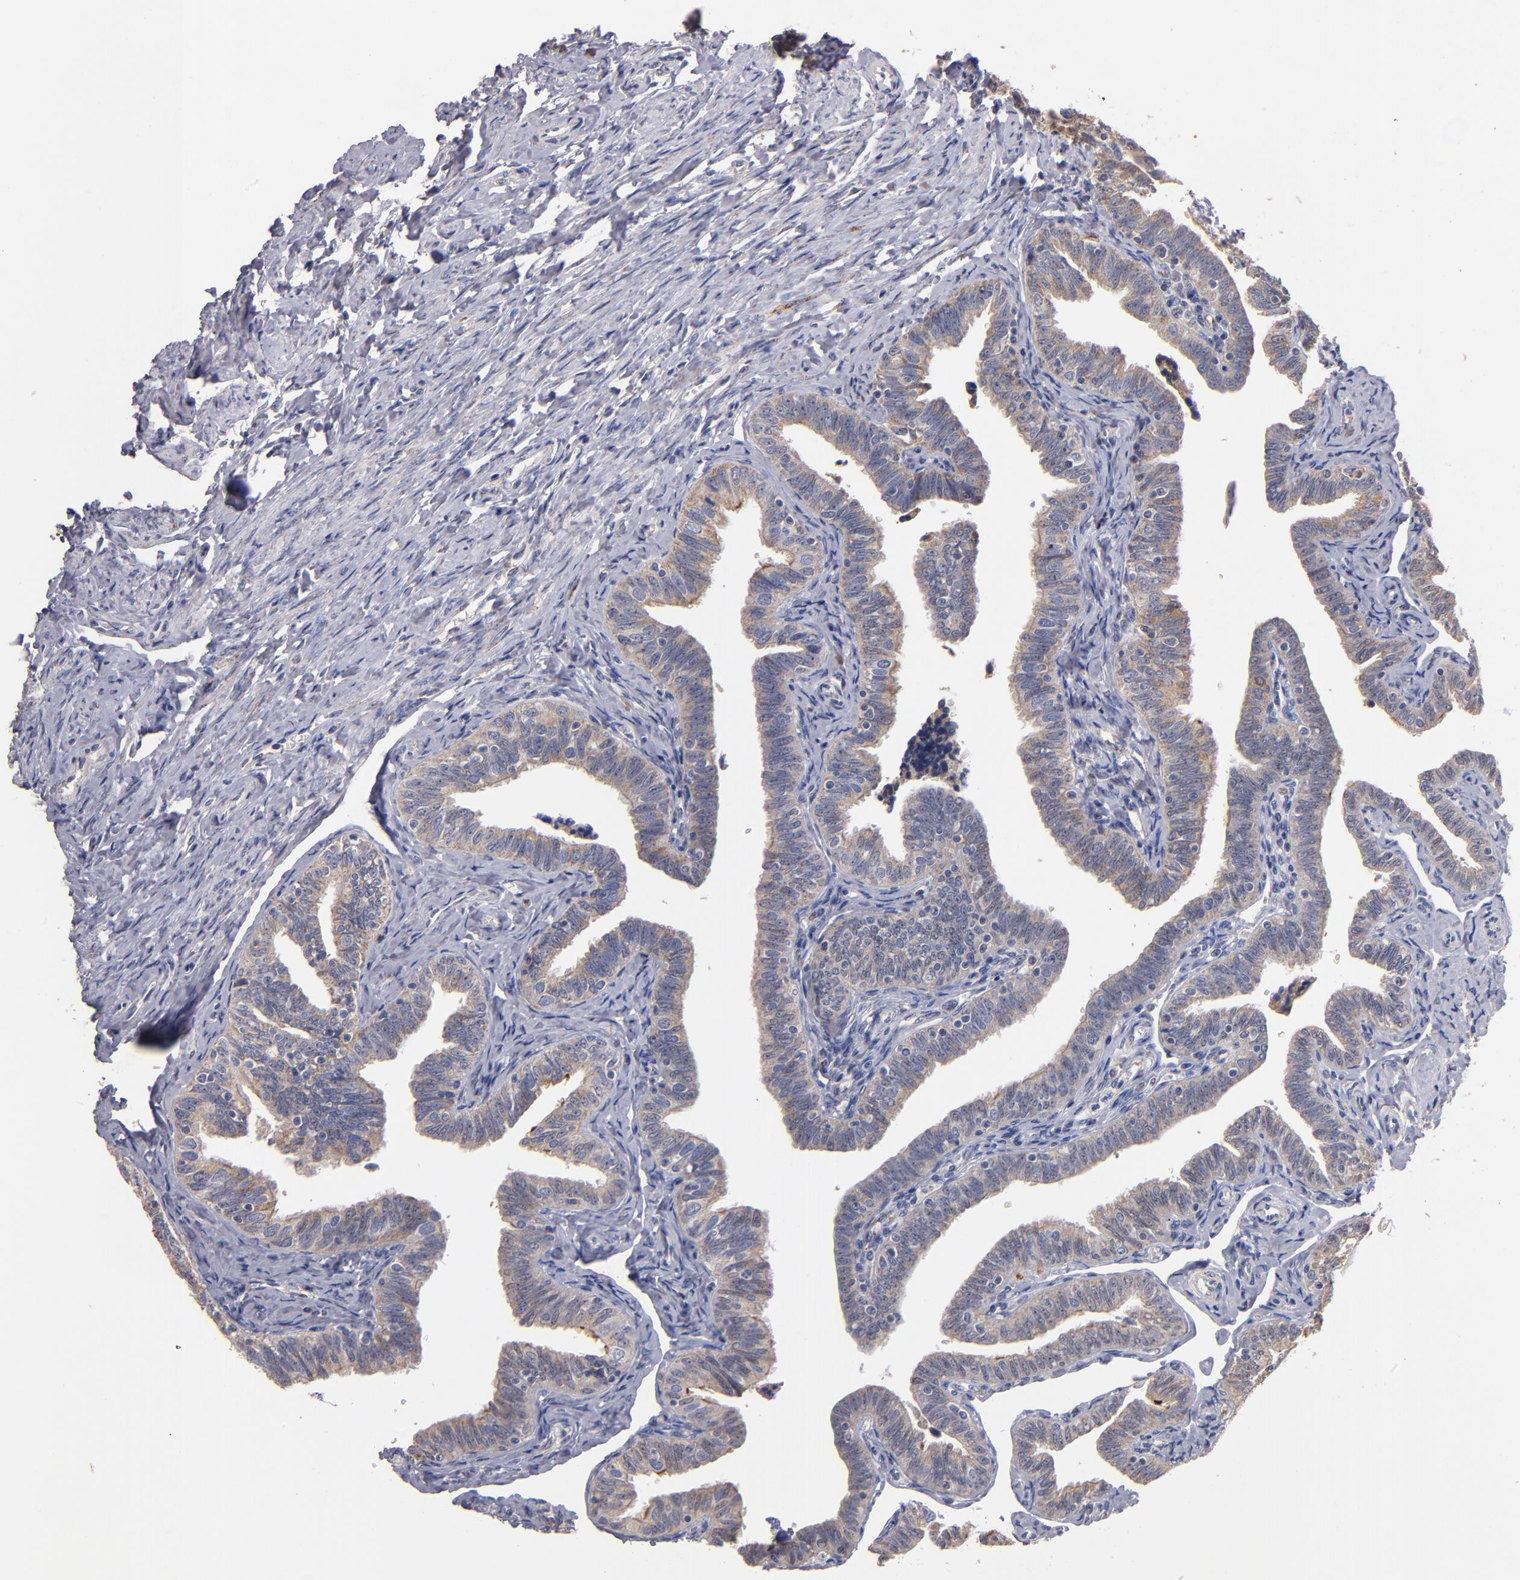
{"staining": {"intensity": "moderate", "quantity": ">75%", "location": "cytoplasmic/membranous"}, "tissue": "fallopian tube", "cell_type": "Glandular cells", "image_type": "normal", "snomed": [{"axis": "morphology", "description": "Normal tissue, NOS"}, {"axis": "topography", "description": "Fallopian tube"}, {"axis": "topography", "description": "Ovary"}], "caption": "The micrograph displays staining of normal fallopian tube, revealing moderate cytoplasmic/membranous protein positivity (brown color) within glandular cells. (Stains: DAB (3,3'-diaminobenzidine) in brown, nuclei in blue, Microscopy: brightfield microscopy at high magnification).", "gene": "DIABLO", "patient": {"sex": "female", "age": 69}}